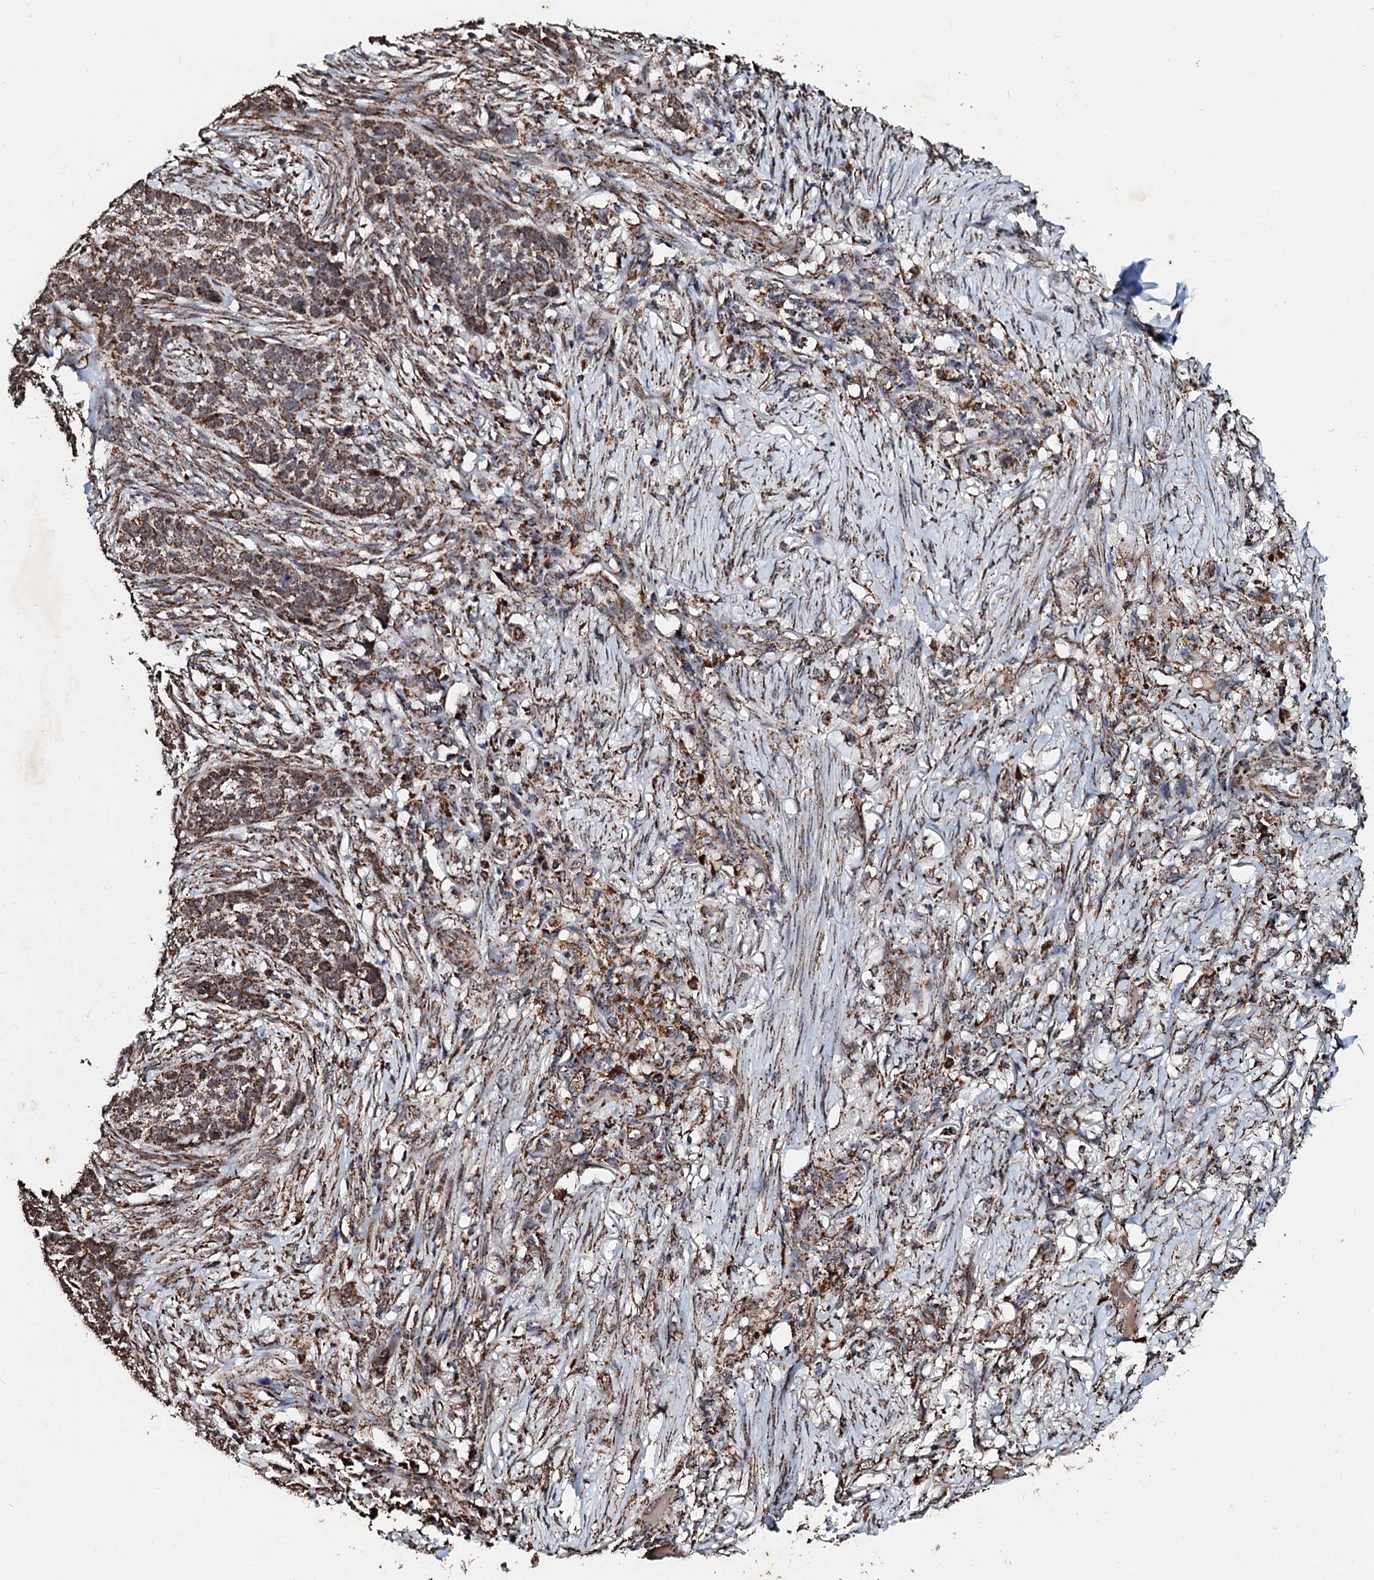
{"staining": {"intensity": "strong", "quantity": ">75%", "location": "cytoplasmic/membranous"}, "tissue": "skin cancer", "cell_type": "Tumor cells", "image_type": "cancer", "snomed": [{"axis": "morphology", "description": "Basal cell carcinoma"}, {"axis": "topography", "description": "Skin"}], "caption": "Skin basal cell carcinoma stained with a brown dye demonstrates strong cytoplasmic/membranous positive positivity in about >75% of tumor cells.", "gene": "SECISBP2L", "patient": {"sex": "male", "age": 85}}